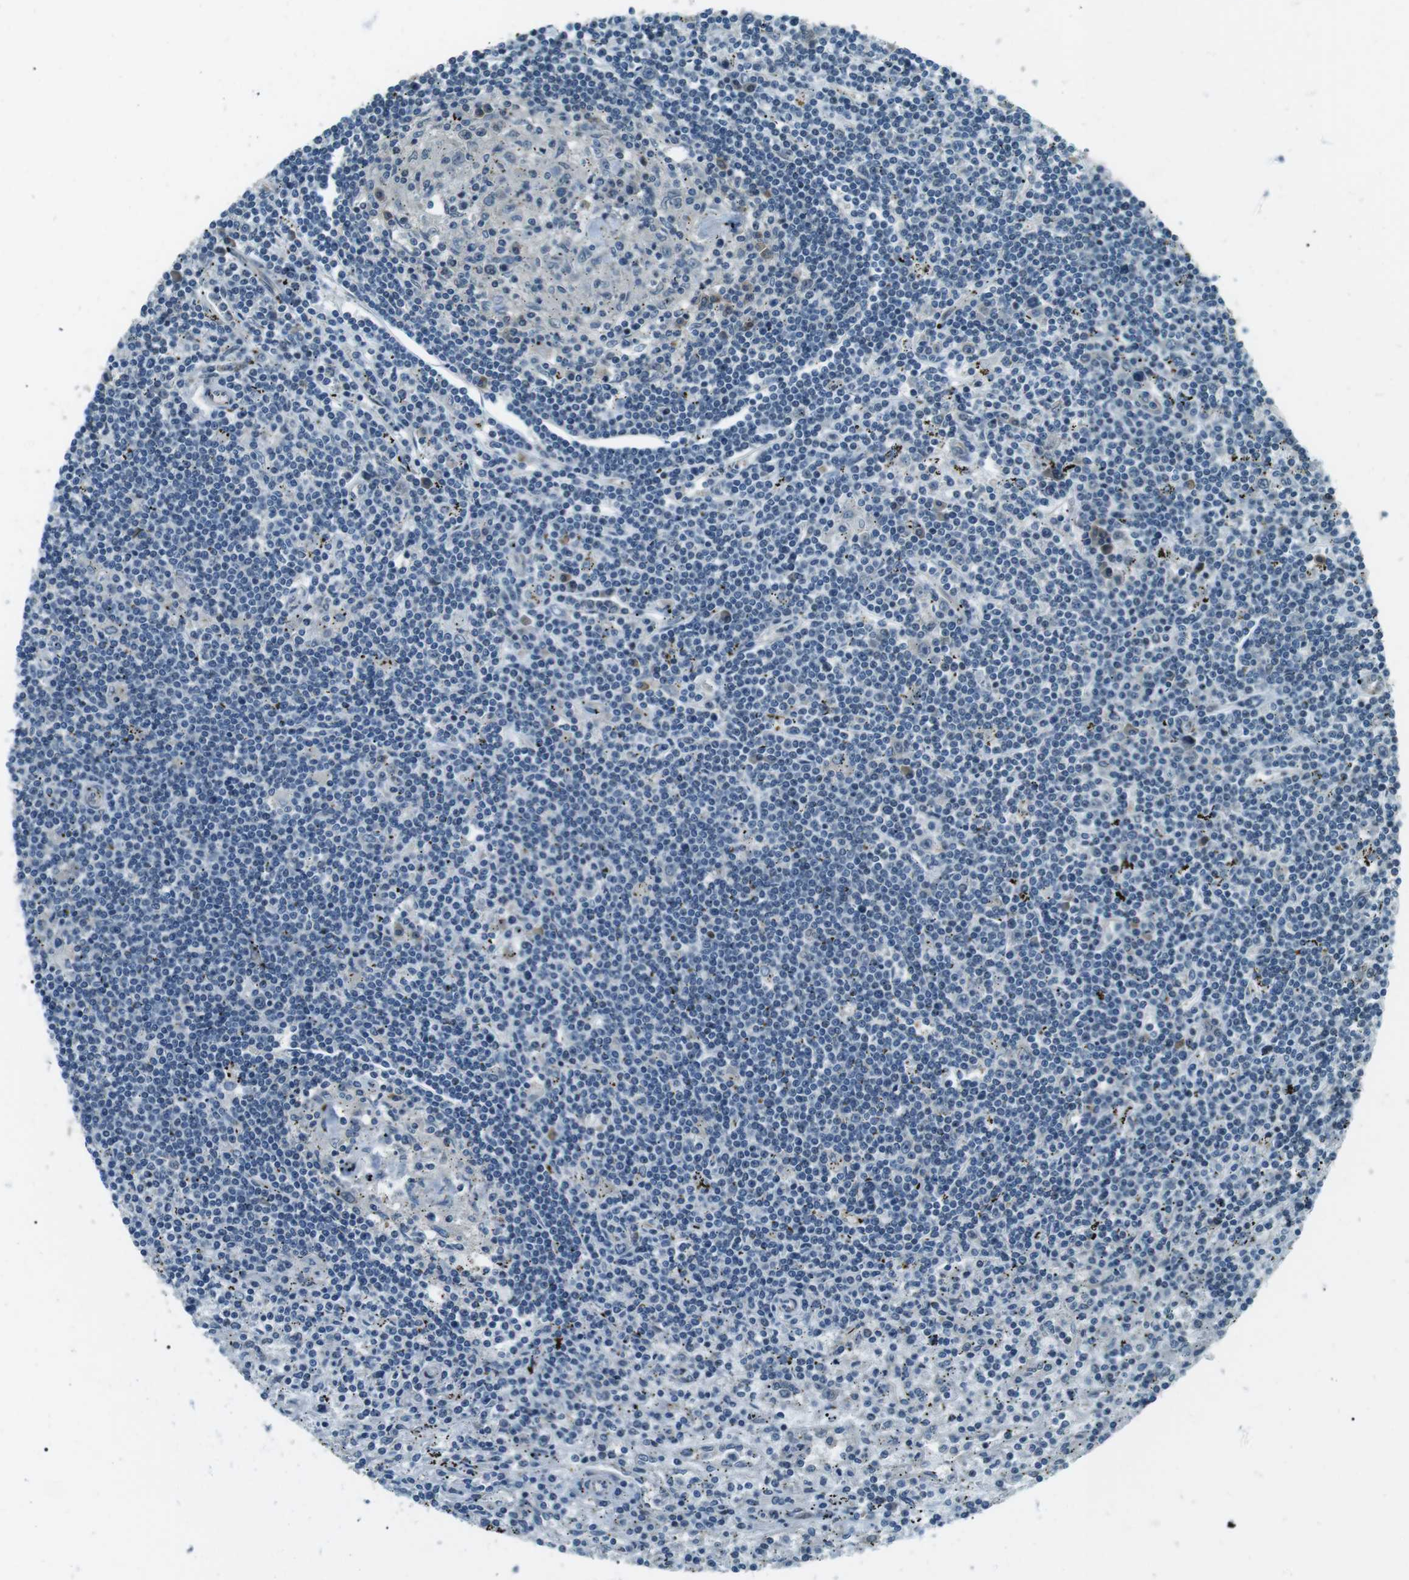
{"staining": {"intensity": "negative", "quantity": "none", "location": "none"}, "tissue": "lymphoma", "cell_type": "Tumor cells", "image_type": "cancer", "snomed": [{"axis": "morphology", "description": "Malignant lymphoma, non-Hodgkin's type, Low grade"}, {"axis": "topography", "description": "Spleen"}], "caption": "IHC histopathology image of neoplastic tissue: human malignant lymphoma, non-Hodgkin's type (low-grade) stained with DAB exhibits no significant protein positivity in tumor cells.", "gene": "TMEM74", "patient": {"sex": "male", "age": 76}}